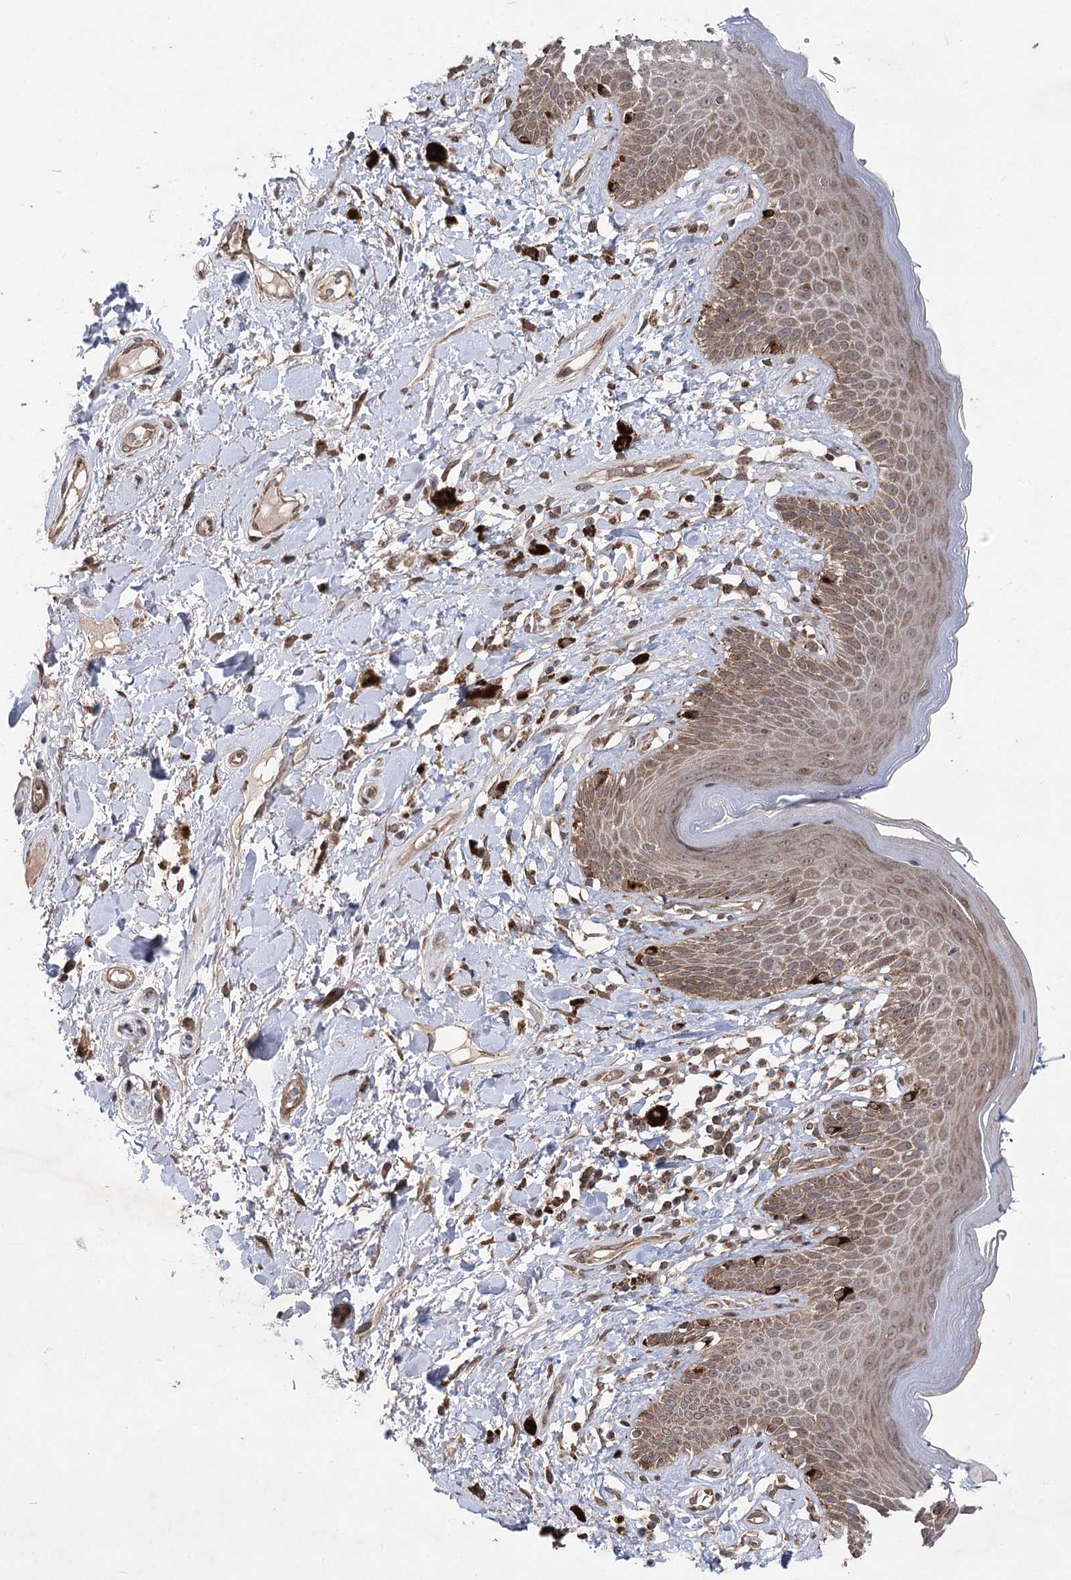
{"staining": {"intensity": "moderate", "quantity": ">75%", "location": "cytoplasmic/membranous,nuclear"}, "tissue": "skin", "cell_type": "Epidermal cells", "image_type": "normal", "snomed": [{"axis": "morphology", "description": "Normal tissue, NOS"}, {"axis": "topography", "description": "Anal"}], "caption": "Immunohistochemistry (IHC) (DAB (3,3'-diaminobenzidine)) staining of normal skin demonstrates moderate cytoplasmic/membranous,nuclear protein staining in about >75% of epidermal cells.", "gene": "TENM2", "patient": {"sex": "female", "age": 78}}